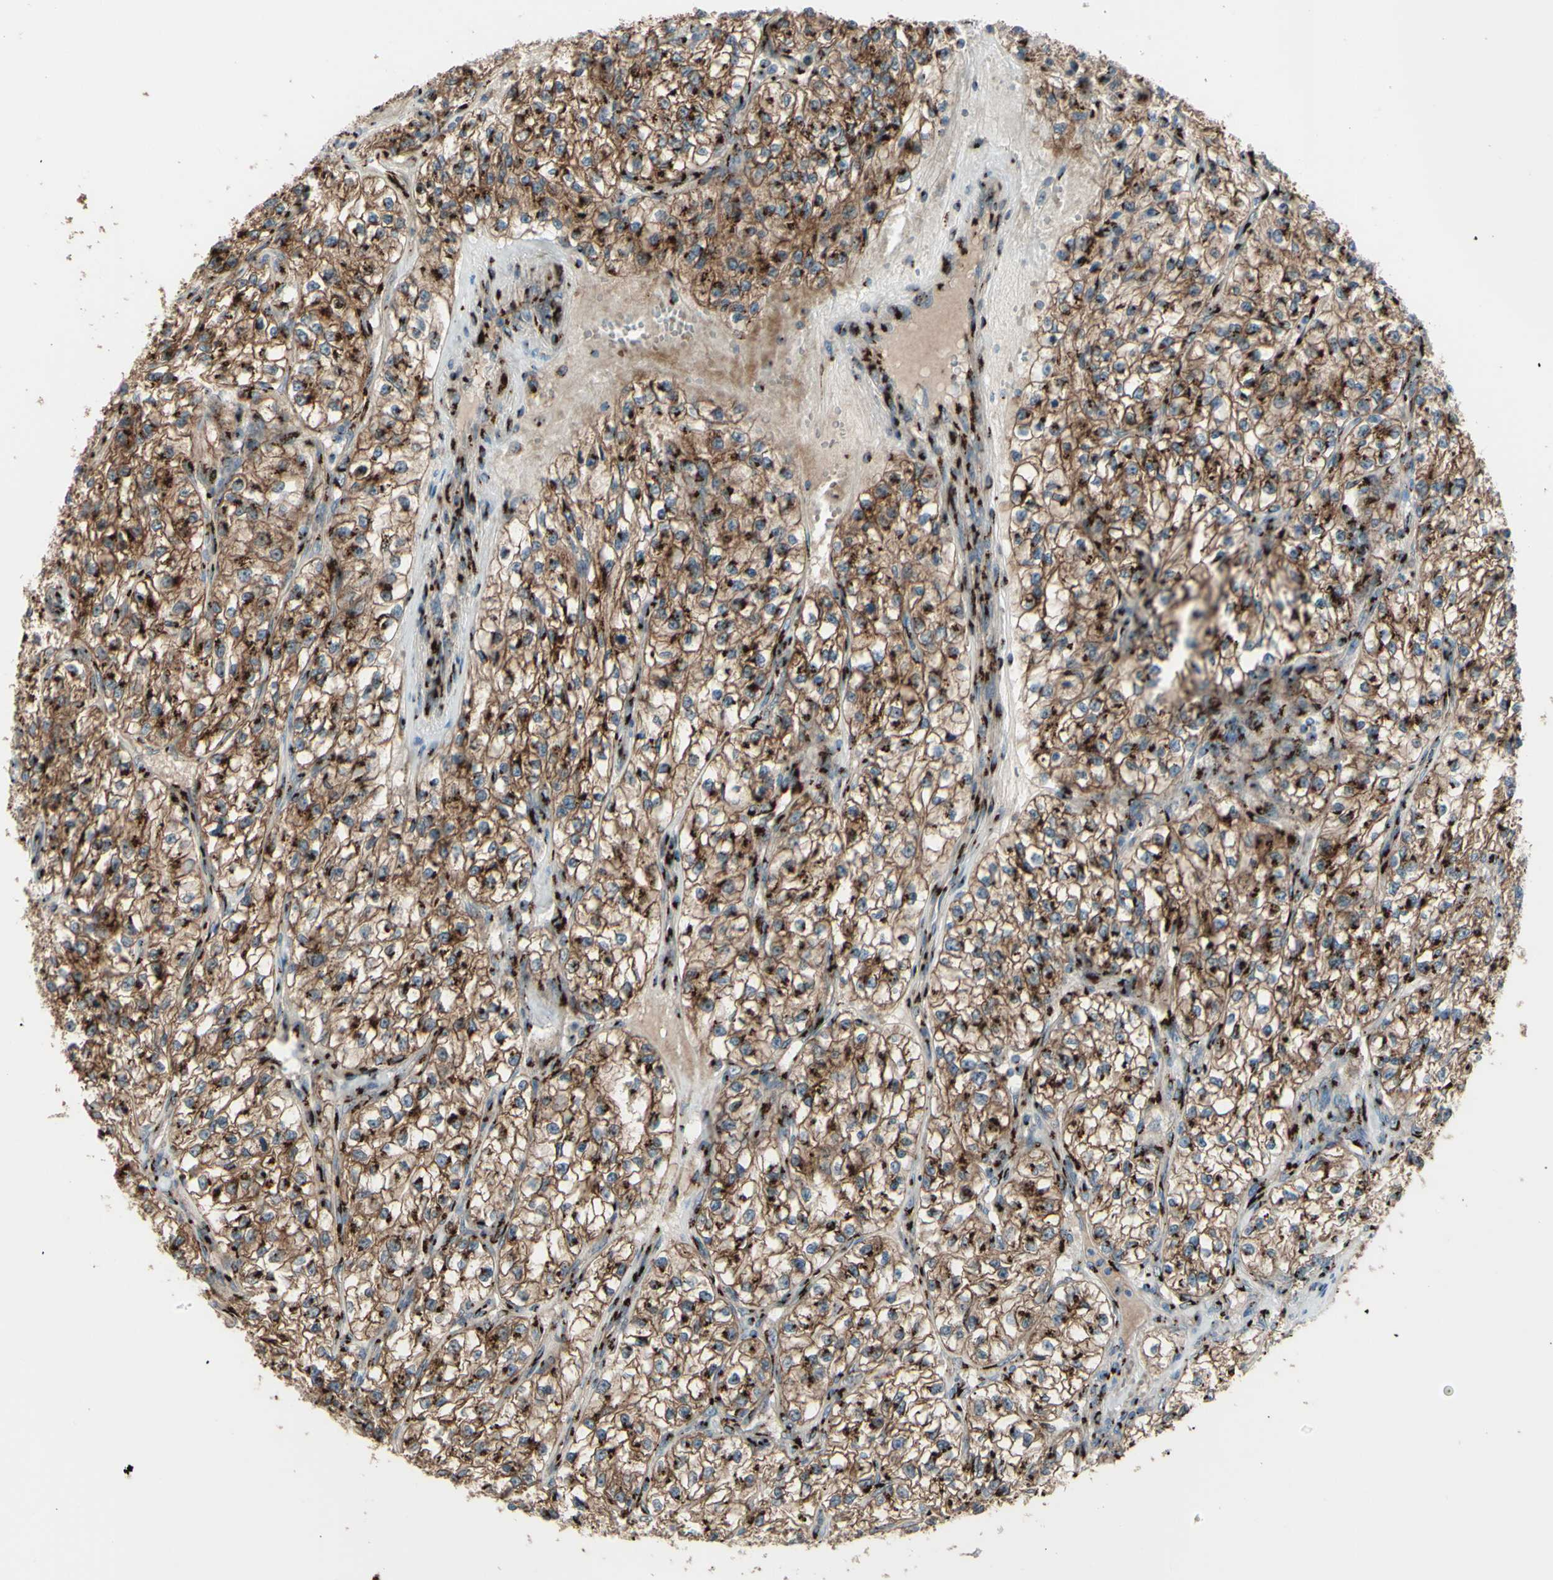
{"staining": {"intensity": "moderate", "quantity": ">75%", "location": "cytoplasmic/membranous"}, "tissue": "renal cancer", "cell_type": "Tumor cells", "image_type": "cancer", "snomed": [{"axis": "morphology", "description": "Adenocarcinoma, NOS"}, {"axis": "topography", "description": "Kidney"}], "caption": "DAB immunohistochemical staining of renal cancer (adenocarcinoma) reveals moderate cytoplasmic/membranous protein staining in about >75% of tumor cells. (Stains: DAB in brown, nuclei in blue, Microscopy: brightfield microscopy at high magnification).", "gene": "BPNT2", "patient": {"sex": "female", "age": 57}}